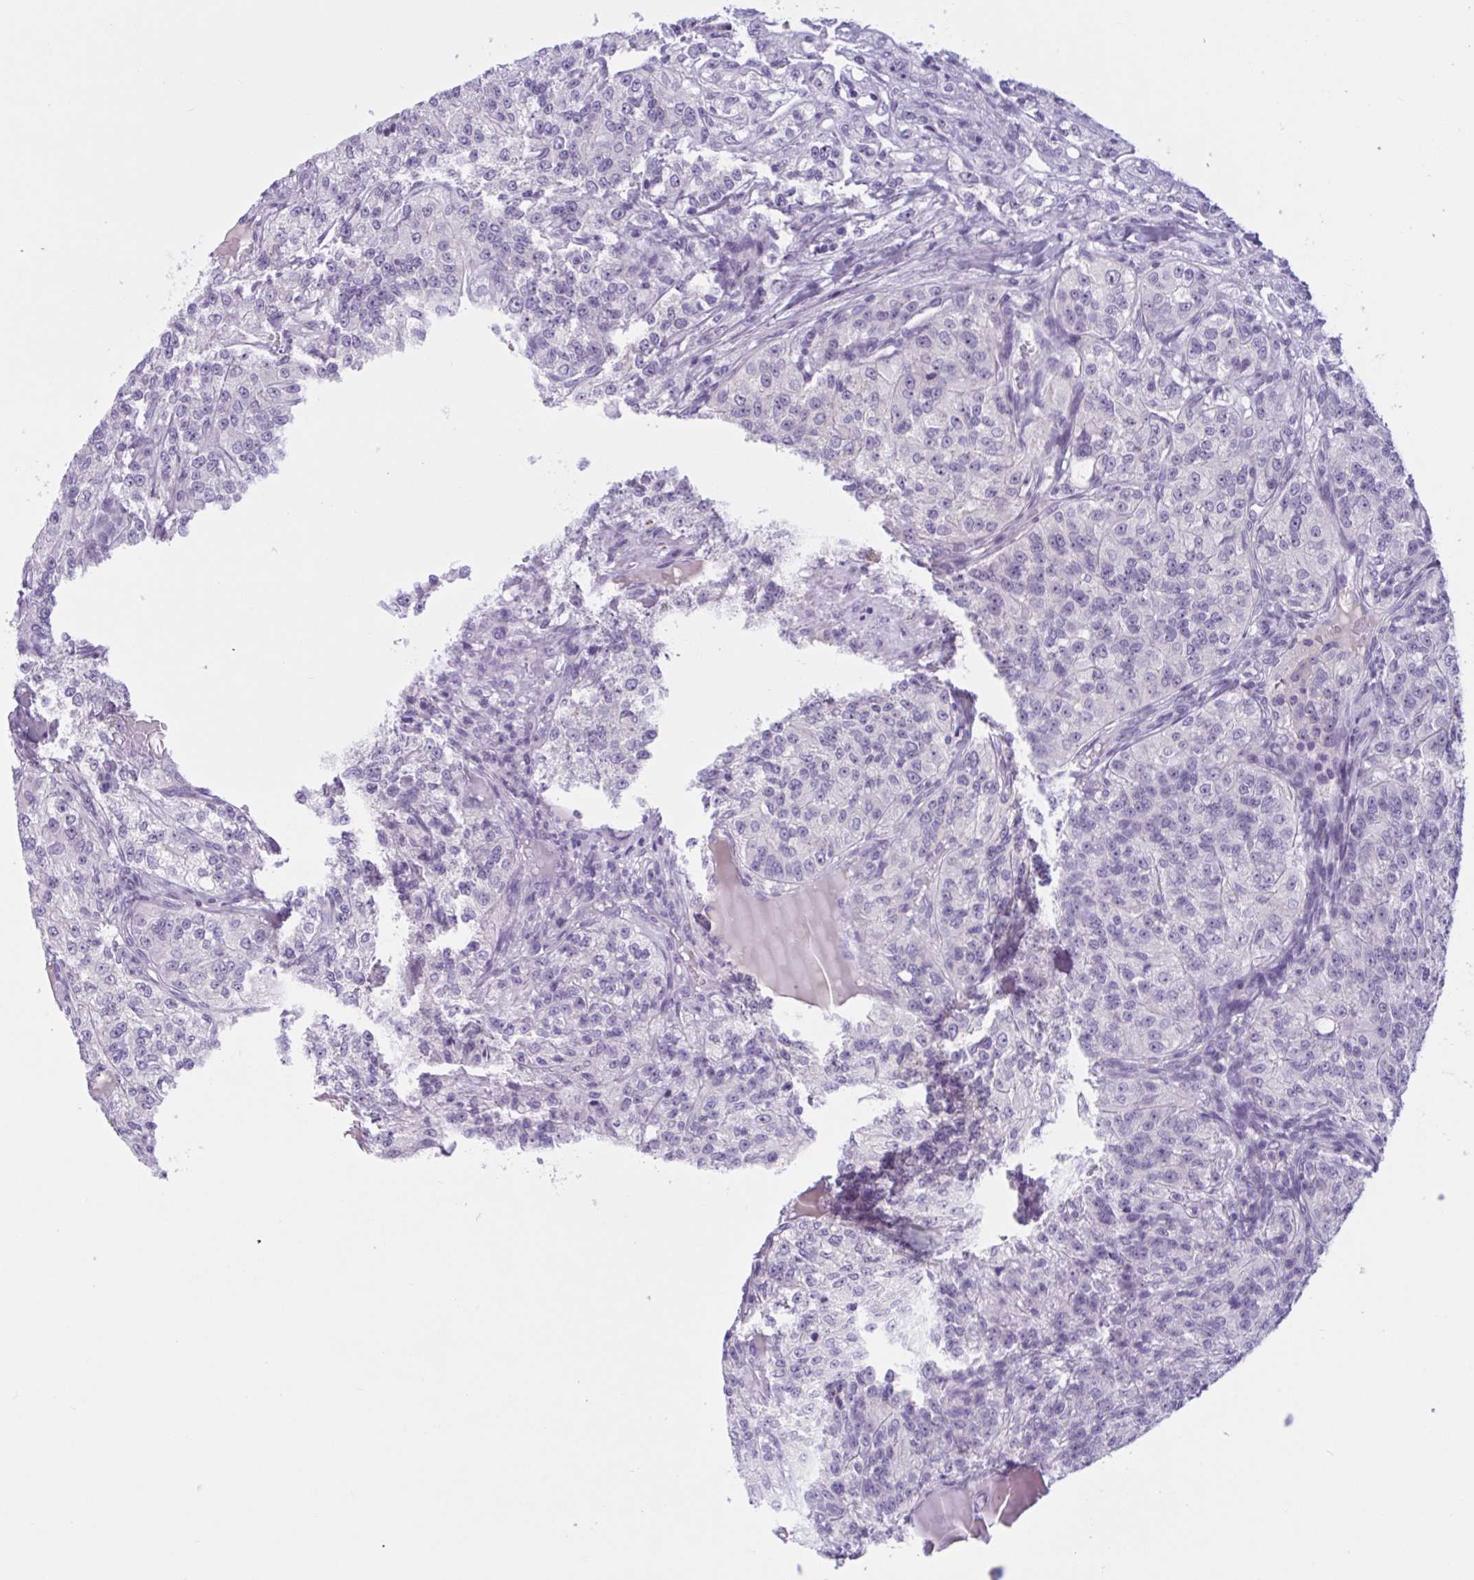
{"staining": {"intensity": "negative", "quantity": "none", "location": "none"}, "tissue": "renal cancer", "cell_type": "Tumor cells", "image_type": "cancer", "snomed": [{"axis": "morphology", "description": "Adenocarcinoma, NOS"}, {"axis": "topography", "description": "Kidney"}], "caption": "Immunohistochemistry photomicrograph of human adenocarcinoma (renal) stained for a protein (brown), which reveals no staining in tumor cells.", "gene": "WNT9B", "patient": {"sex": "female", "age": 63}}